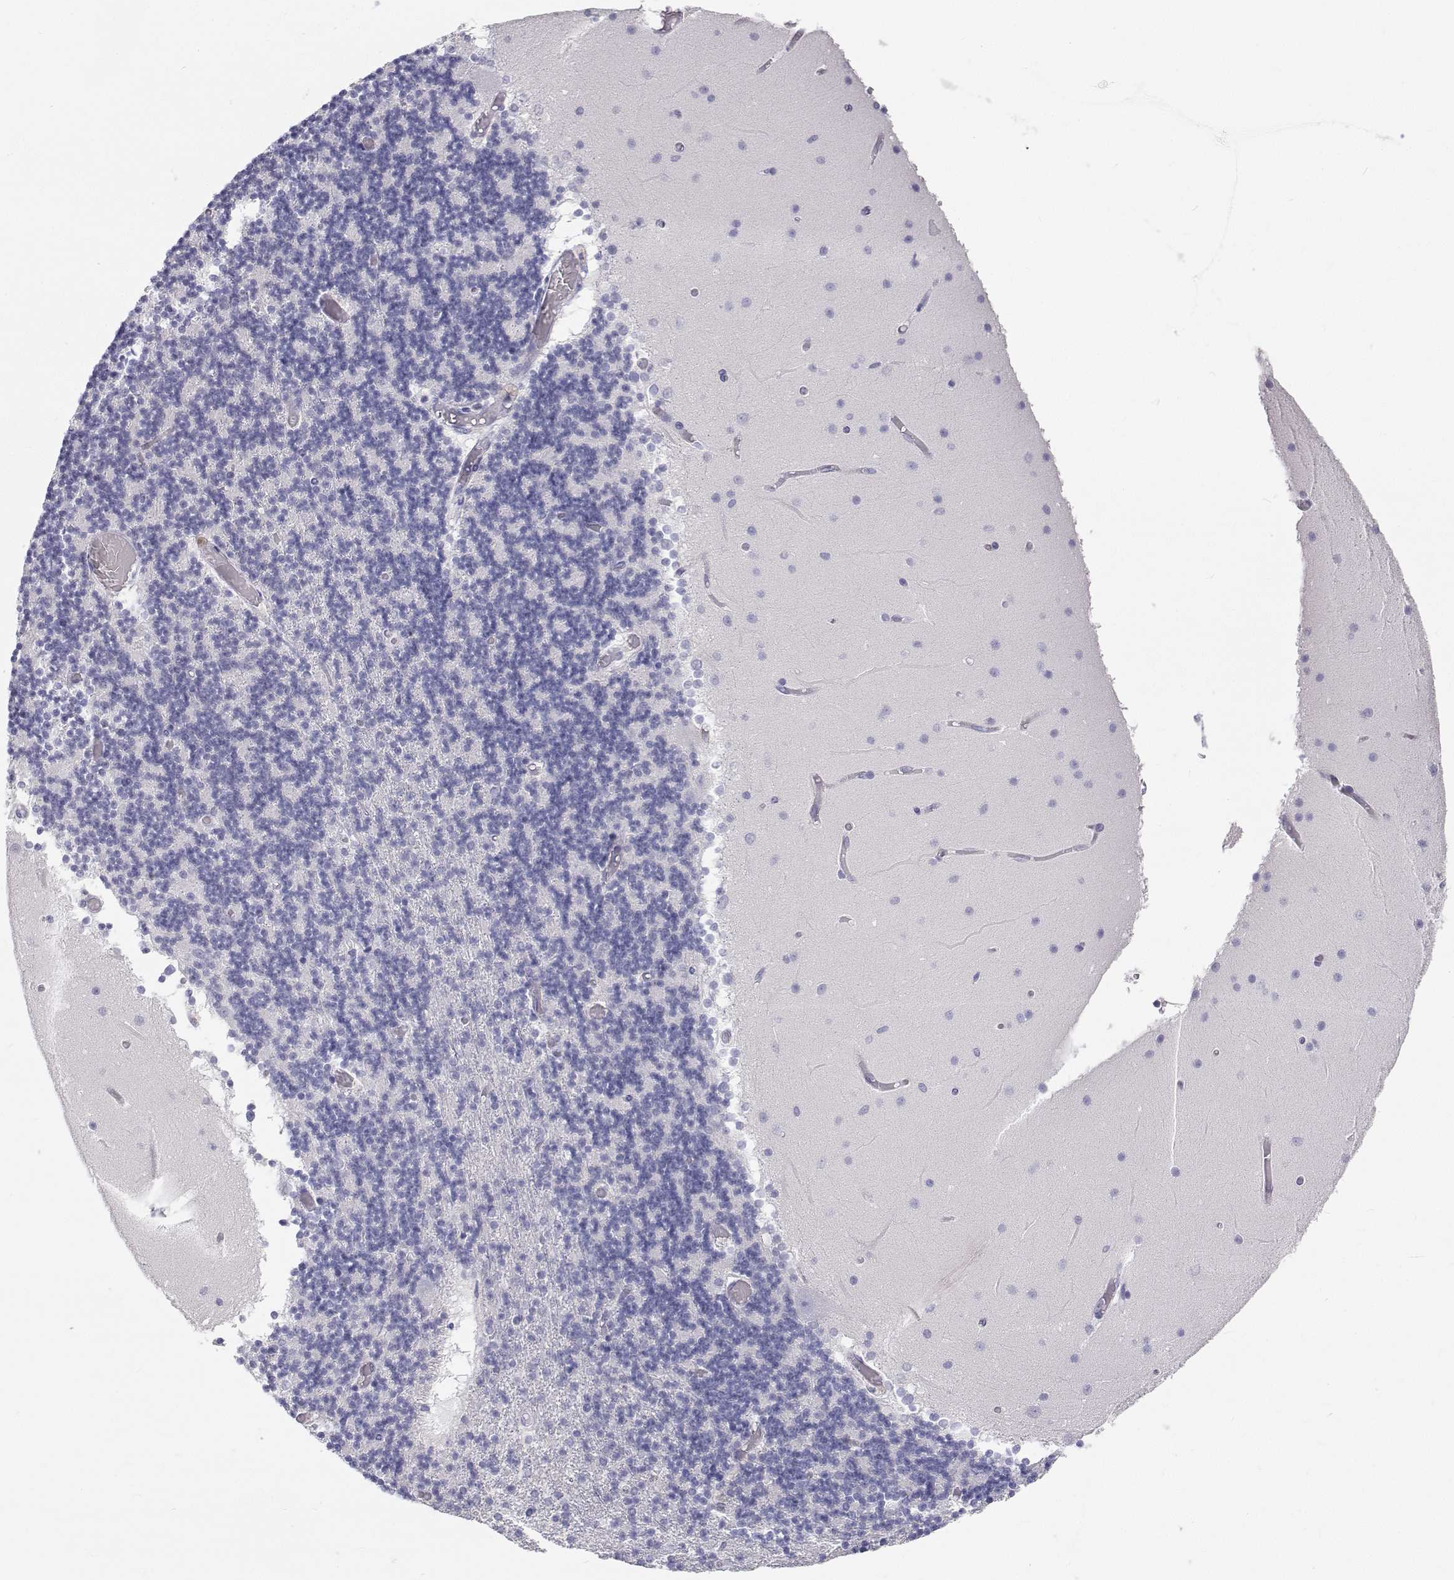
{"staining": {"intensity": "negative", "quantity": "none", "location": "none"}, "tissue": "cerebellum", "cell_type": "Cells in granular layer", "image_type": "normal", "snomed": [{"axis": "morphology", "description": "Normal tissue, NOS"}, {"axis": "topography", "description": "Cerebellum"}], "caption": "The histopathology image exhibits no staining of cells in granular layer in benign cerebellum. (DAB immunohistochemistry (IHC) visualized using brightfield microscopy, high magnification).", "gene": "TTN", "patient": {"sex": "female", "age": 28}}